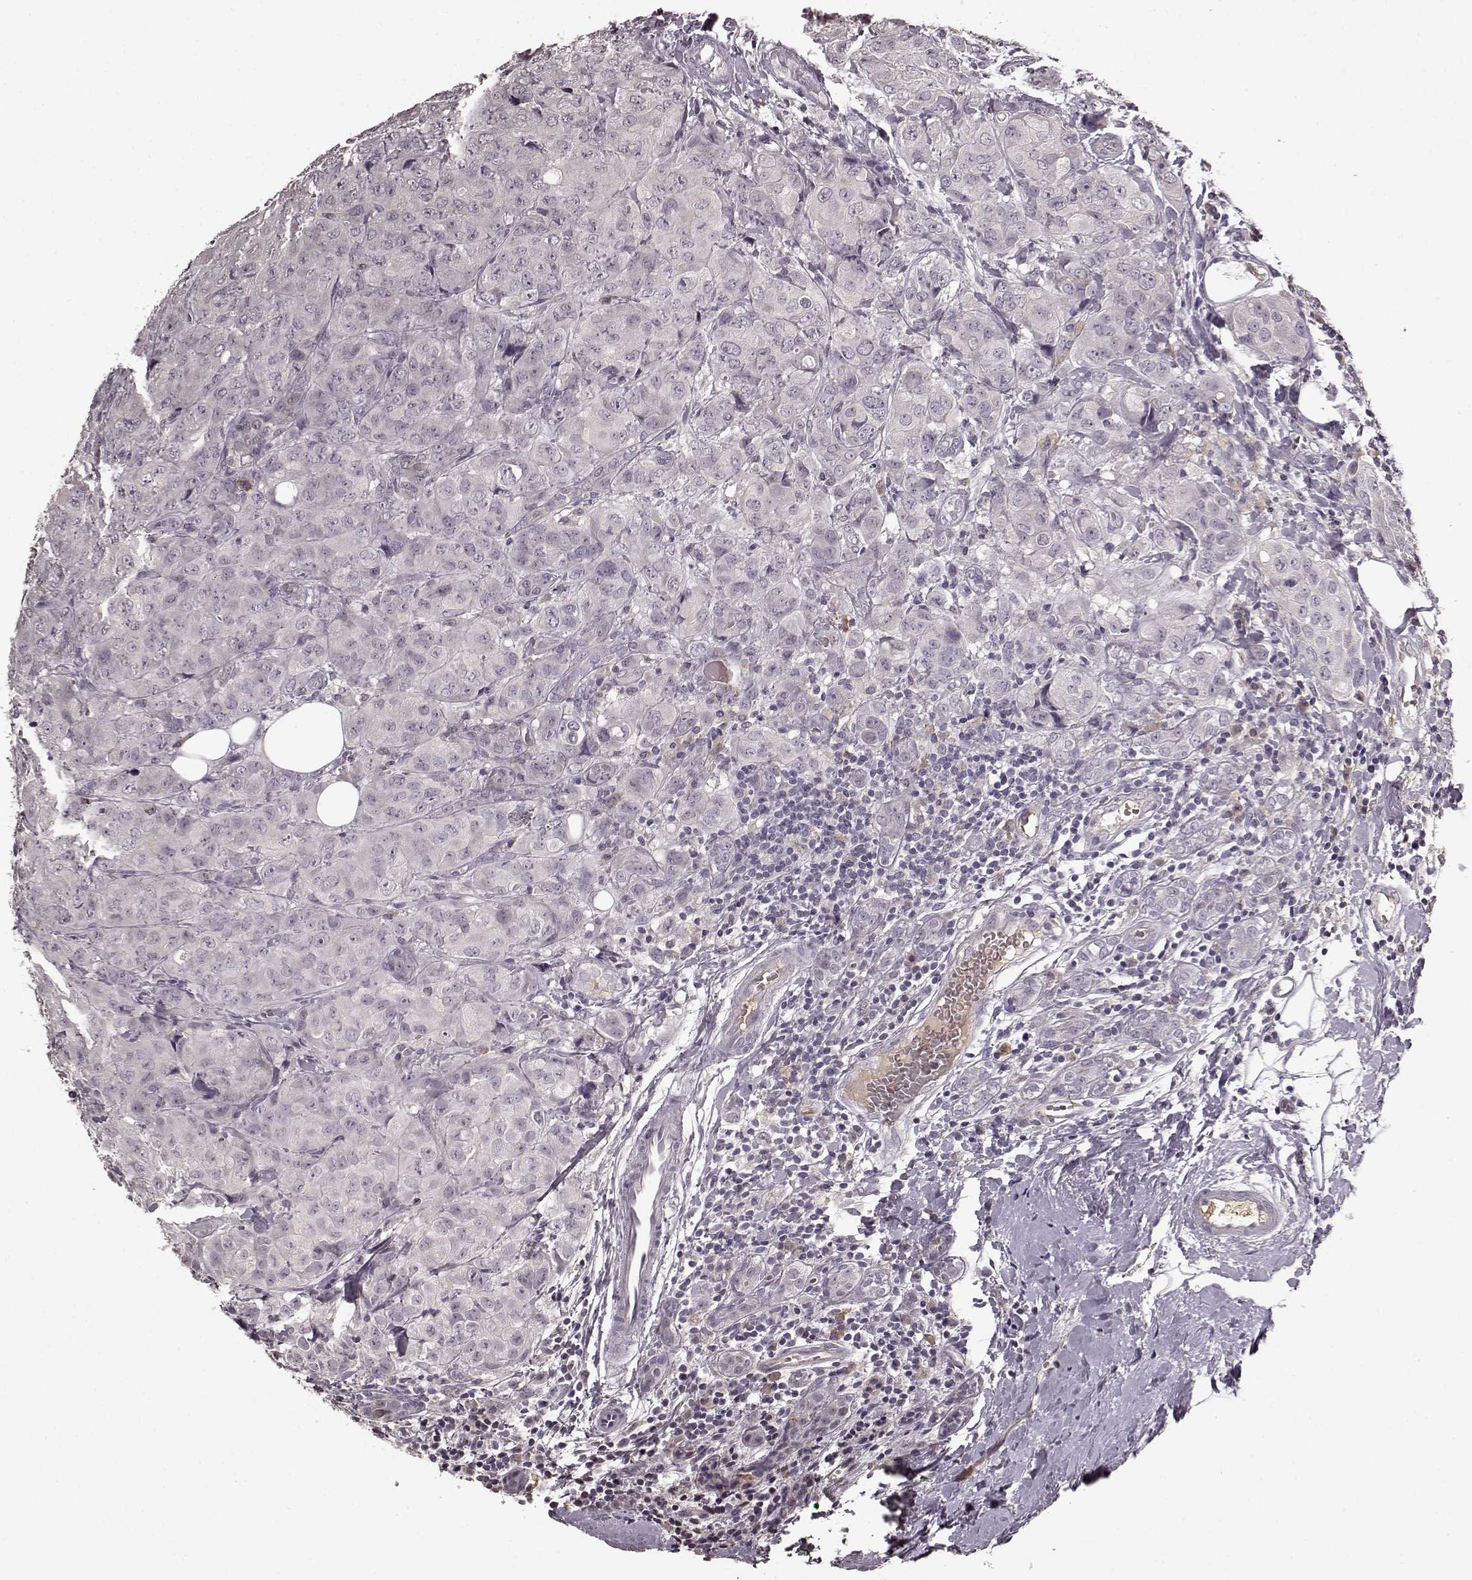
{"staining": {"intensity": "negative", "quantity": "none", "location": "none"}, "tissue": "breast cancer", "cell_type": "Tumor cells", "image_type": "cancer", "snomed": [{"axis": "morphology", "description": "Duct carcinoma"}, {"axis": "topography", "description": "Breast"}], "caption": "Breast cancer stained for a protein using IHC exhibits no staining tumor cells.", "gene": "NRL", "patient": {"sex": "female", "age": 43}}